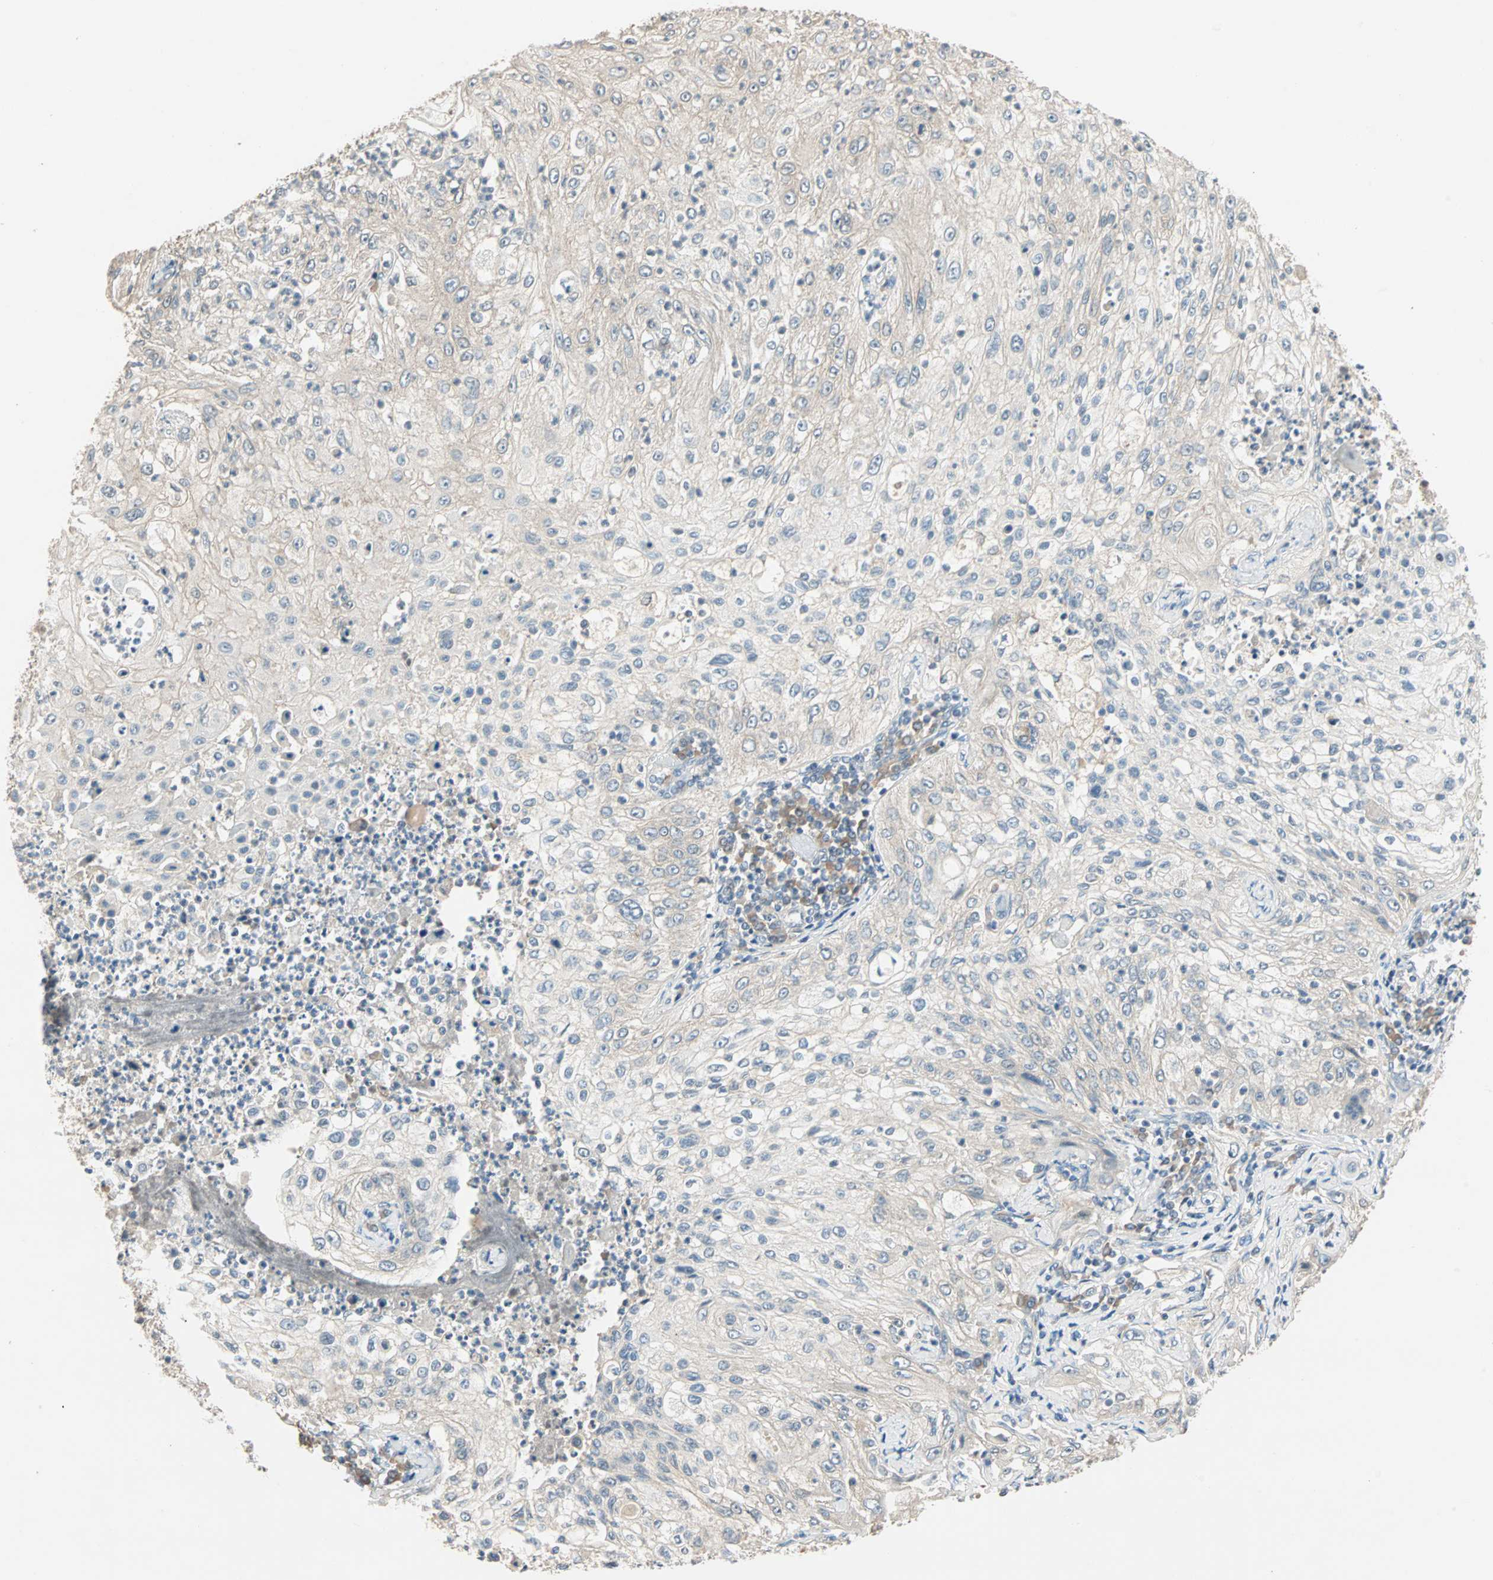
{"staining": {"intensity": "moderate", "quantity": ">75%", "location": "cytoplasmic/membranous"}, "tissue": "lung cancer", "cell_type": "Tumor cells", "image_type": "cancer", "snomed": [{"axis": "morphology", "description": "Inflammation, NOS"}, {"axis": "morphology", "description": "Squamous cell carcinoma, NOS"}, {"axis": "topography", "description": "Lymph node"}, {"axis": "topography", "description": "Soft tissue"}, {"axis": "topography", "description": "Lung"}], "caption": "Moderate cytoplasmic/membranous protein staining is appreciated in approximately >75% of tumor cells in lung squamous cell carcinoma.", "gene": "TTF2", "patient": {"sex": "male", "age": 66}}